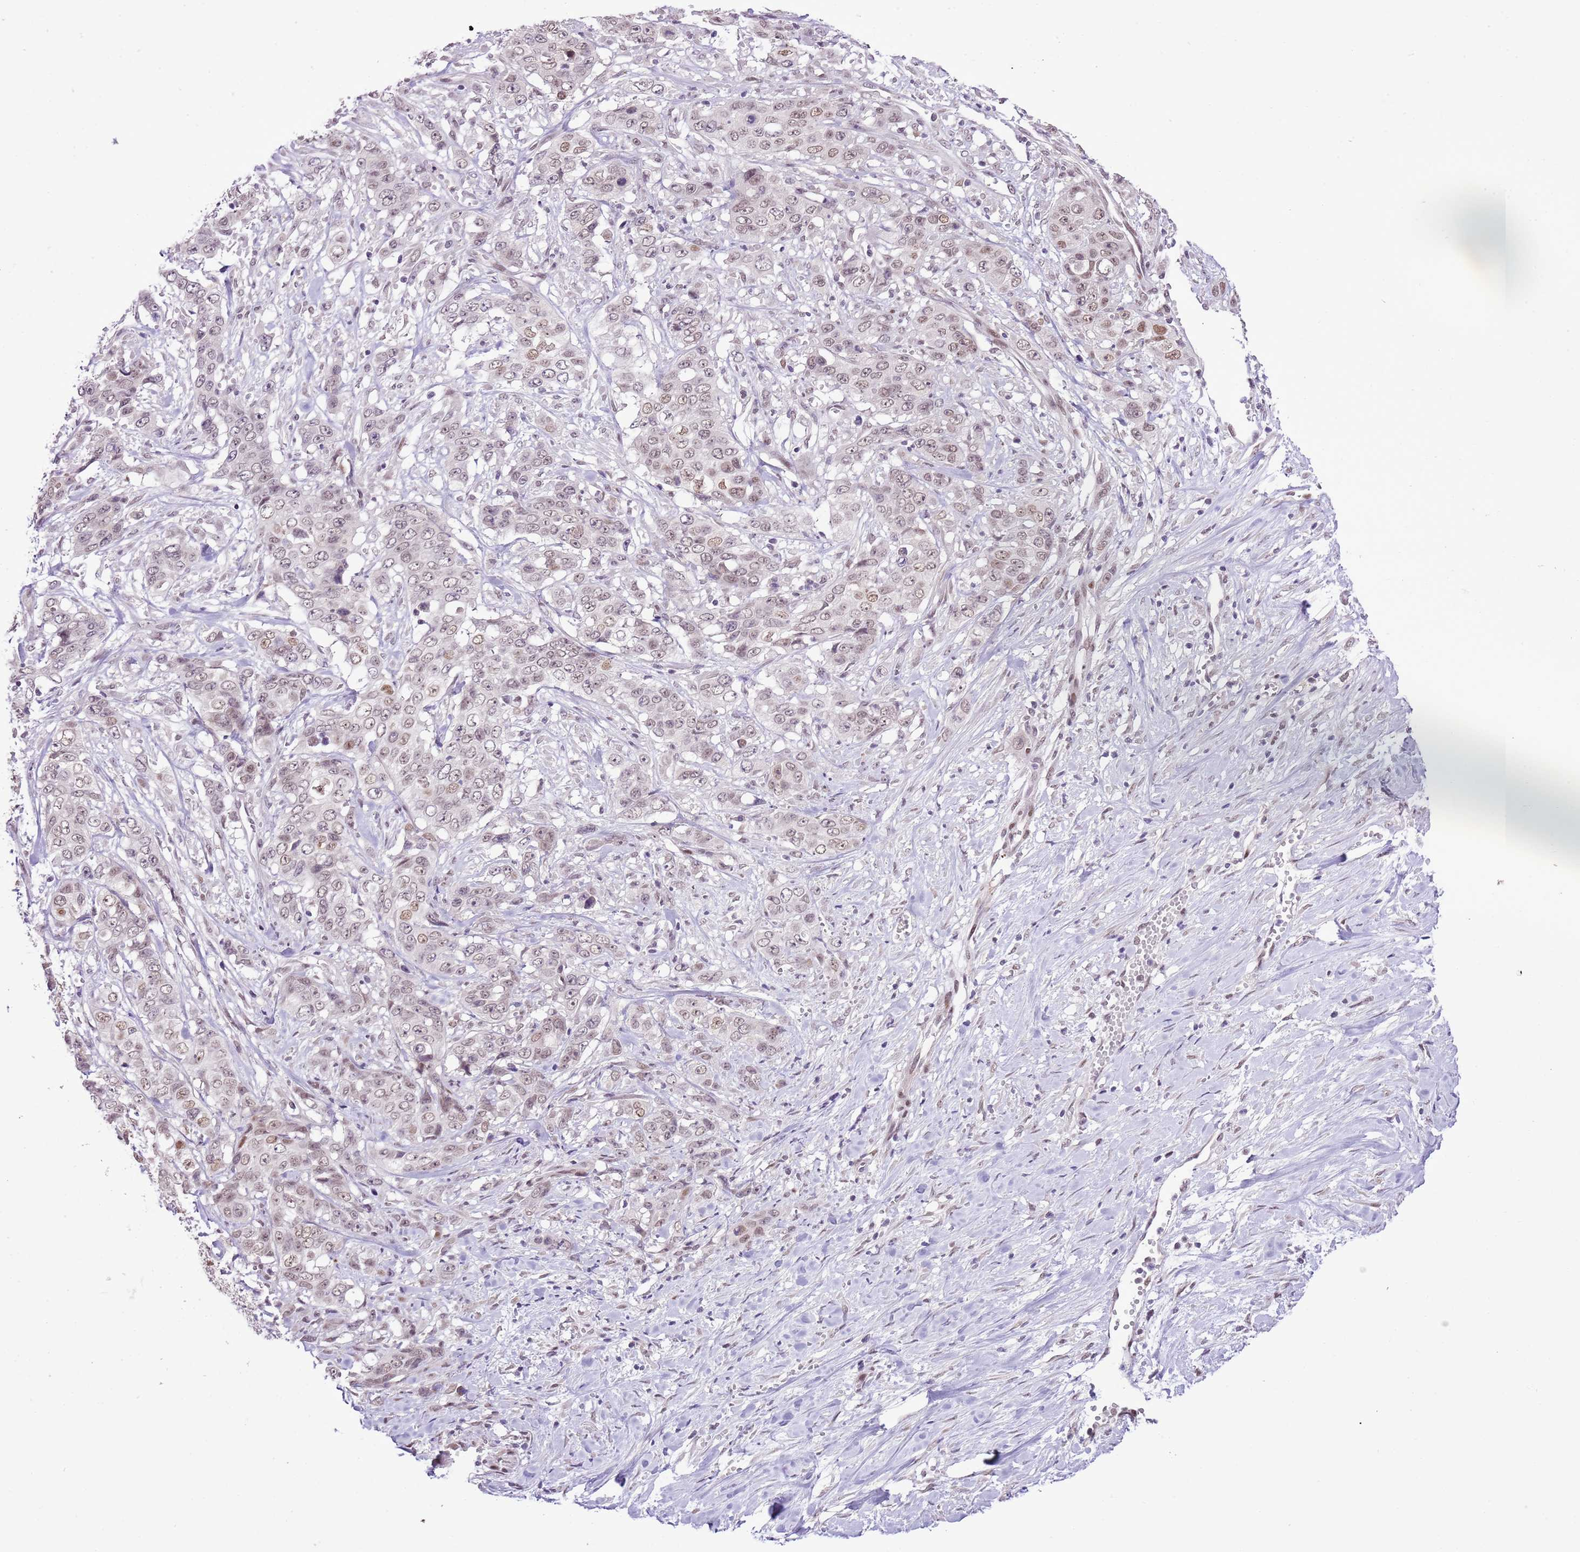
{"staining": {"intensity": "weak", "quantity": "25%-75%", "location": "nuclear"}, "tissue": "stomach cancer", "cell_type": "Tumor cells", "image_type": "cancer", "snomed": [{"axis": "morphology", "description": "Adenocarcinoma, NOS"}, {"axis": "topography", "description": "Stomach, upper"}], "caption": "IHC of stomach cancer reveals low levels of weak nuclear staining in approximately 25%-75% of tumor cells. The protein of interest is stained brown, and the nuclei are stained in blue (DAB IHC with brightfield microscopy, high magnification).", "gene": "NACC2", "patient": {"sex": "male", "age": 62}}